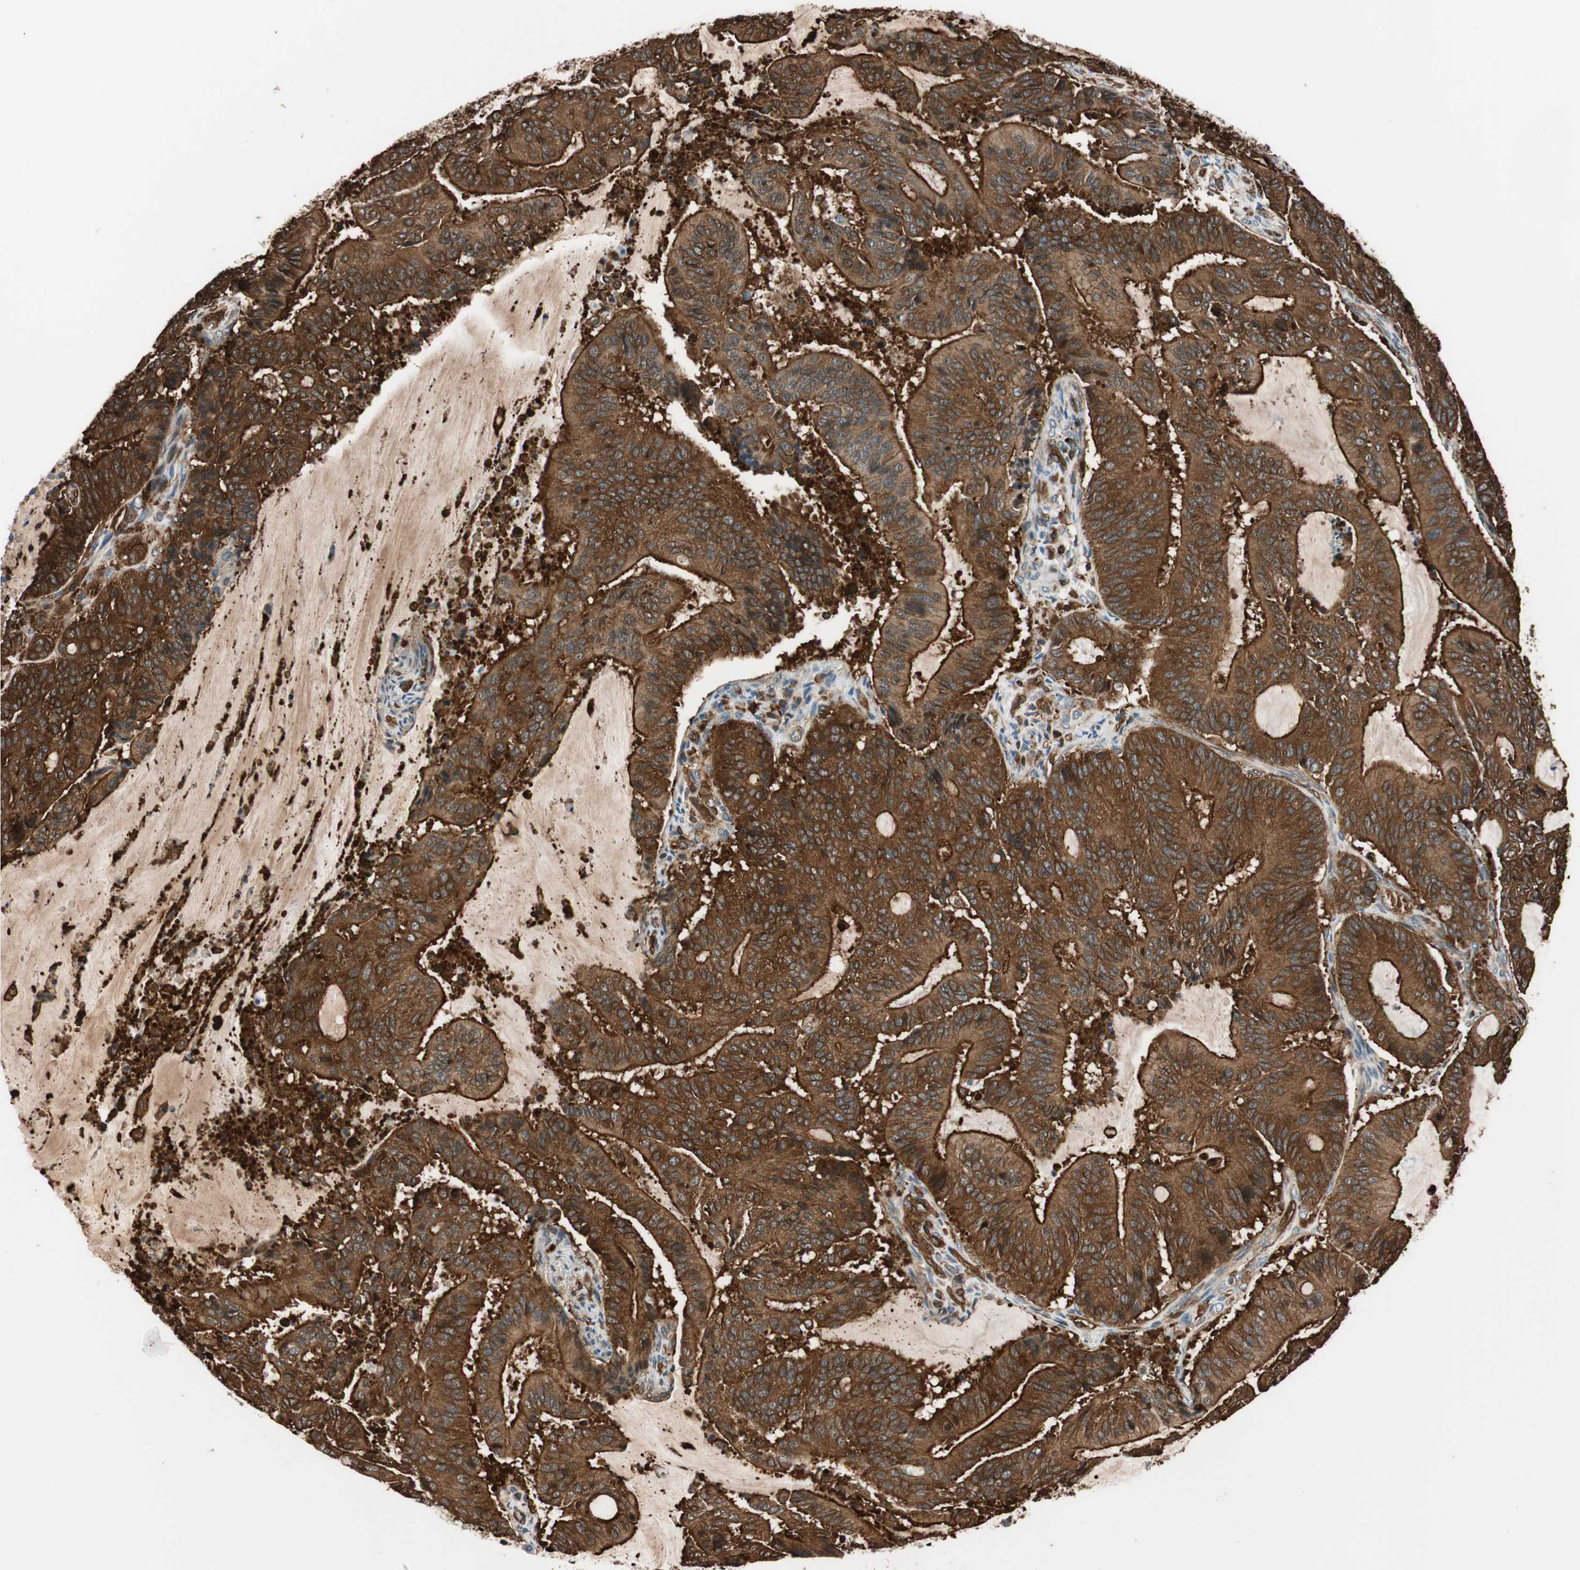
{"staining": {"intensity": "strong", "quantity": ">75%", "location": "cytoplasmic/membranous"}, "tissue": "liver cancer", "cell_type": "Tumor cells", "image_type": "cancer", "snomed": [{"axis": "morphology", "description": "Cholangiocarcinoma"}, {"axis": "topography", "description": "Liver"}], "caption": "Liver cancer stained with immunohistochemistry shows strong cytoplasmic/membranous expression in about >75% of tumor cells.", "gene": "VASP", "patient": {"sex": "female", "age": 73}}